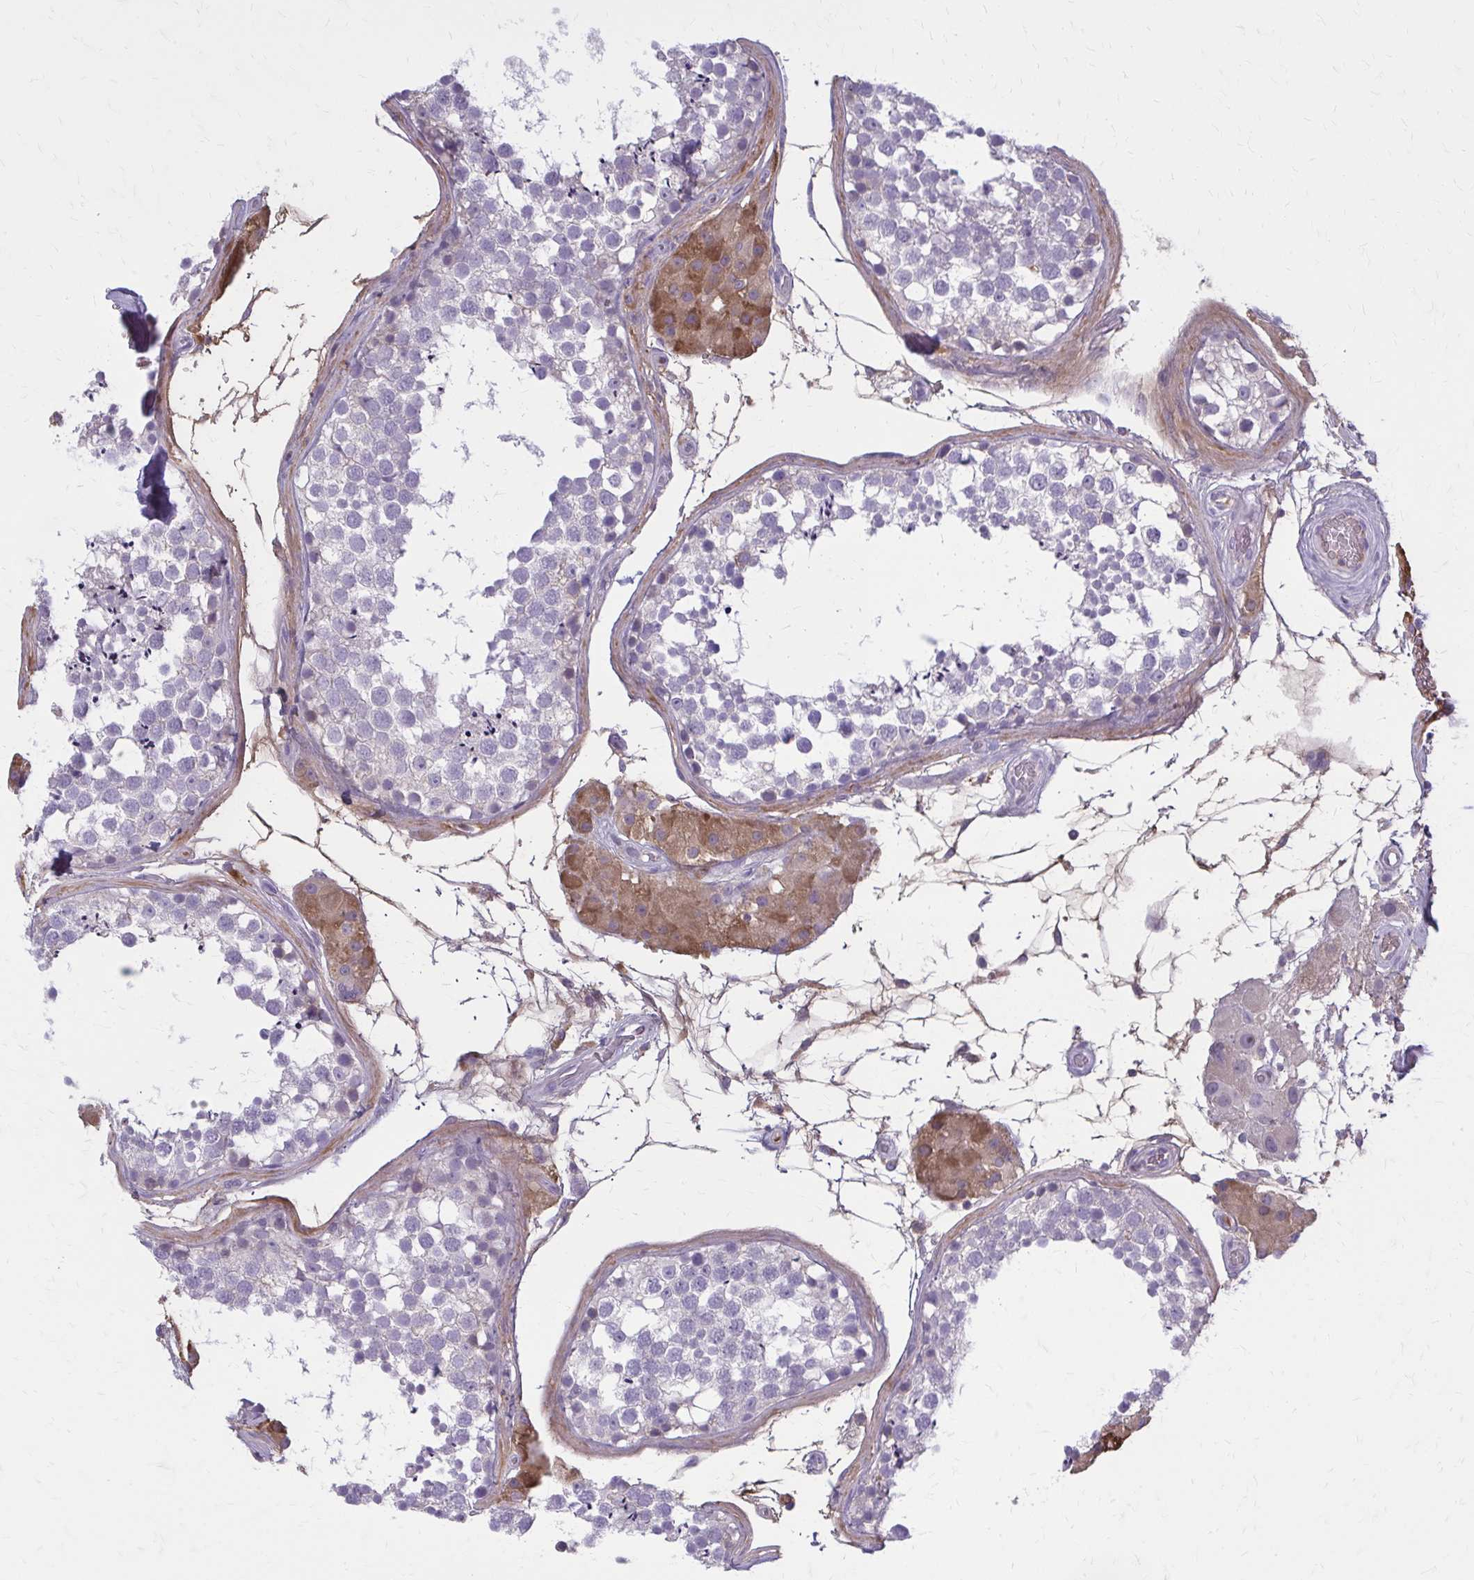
{"staining": {"intensity": "negative", "quantity": "none", "location": "none"}, "tissue": "testis", "cell_type": "Cells in seminiferous ducts", "image_type": "normal", "snomed": [{"axis": "morphology", "description": "Normal tissue, NOS"}, {"axis": "morphology", "description": "Seminoma, NOS"}, {"axis": "topography", "description": "Testis"}], "caption": "IHC of benign testis demonstrates no positivity in cells in seminiferous ducts. Brightfield microscopy of immunohistochemistry (IHC) stained with DAB (brown) and hematoxylin (blue), captured at high magnification.", "gene": "SERPIND1", "patient": {"sex": "male", "age": 65}}